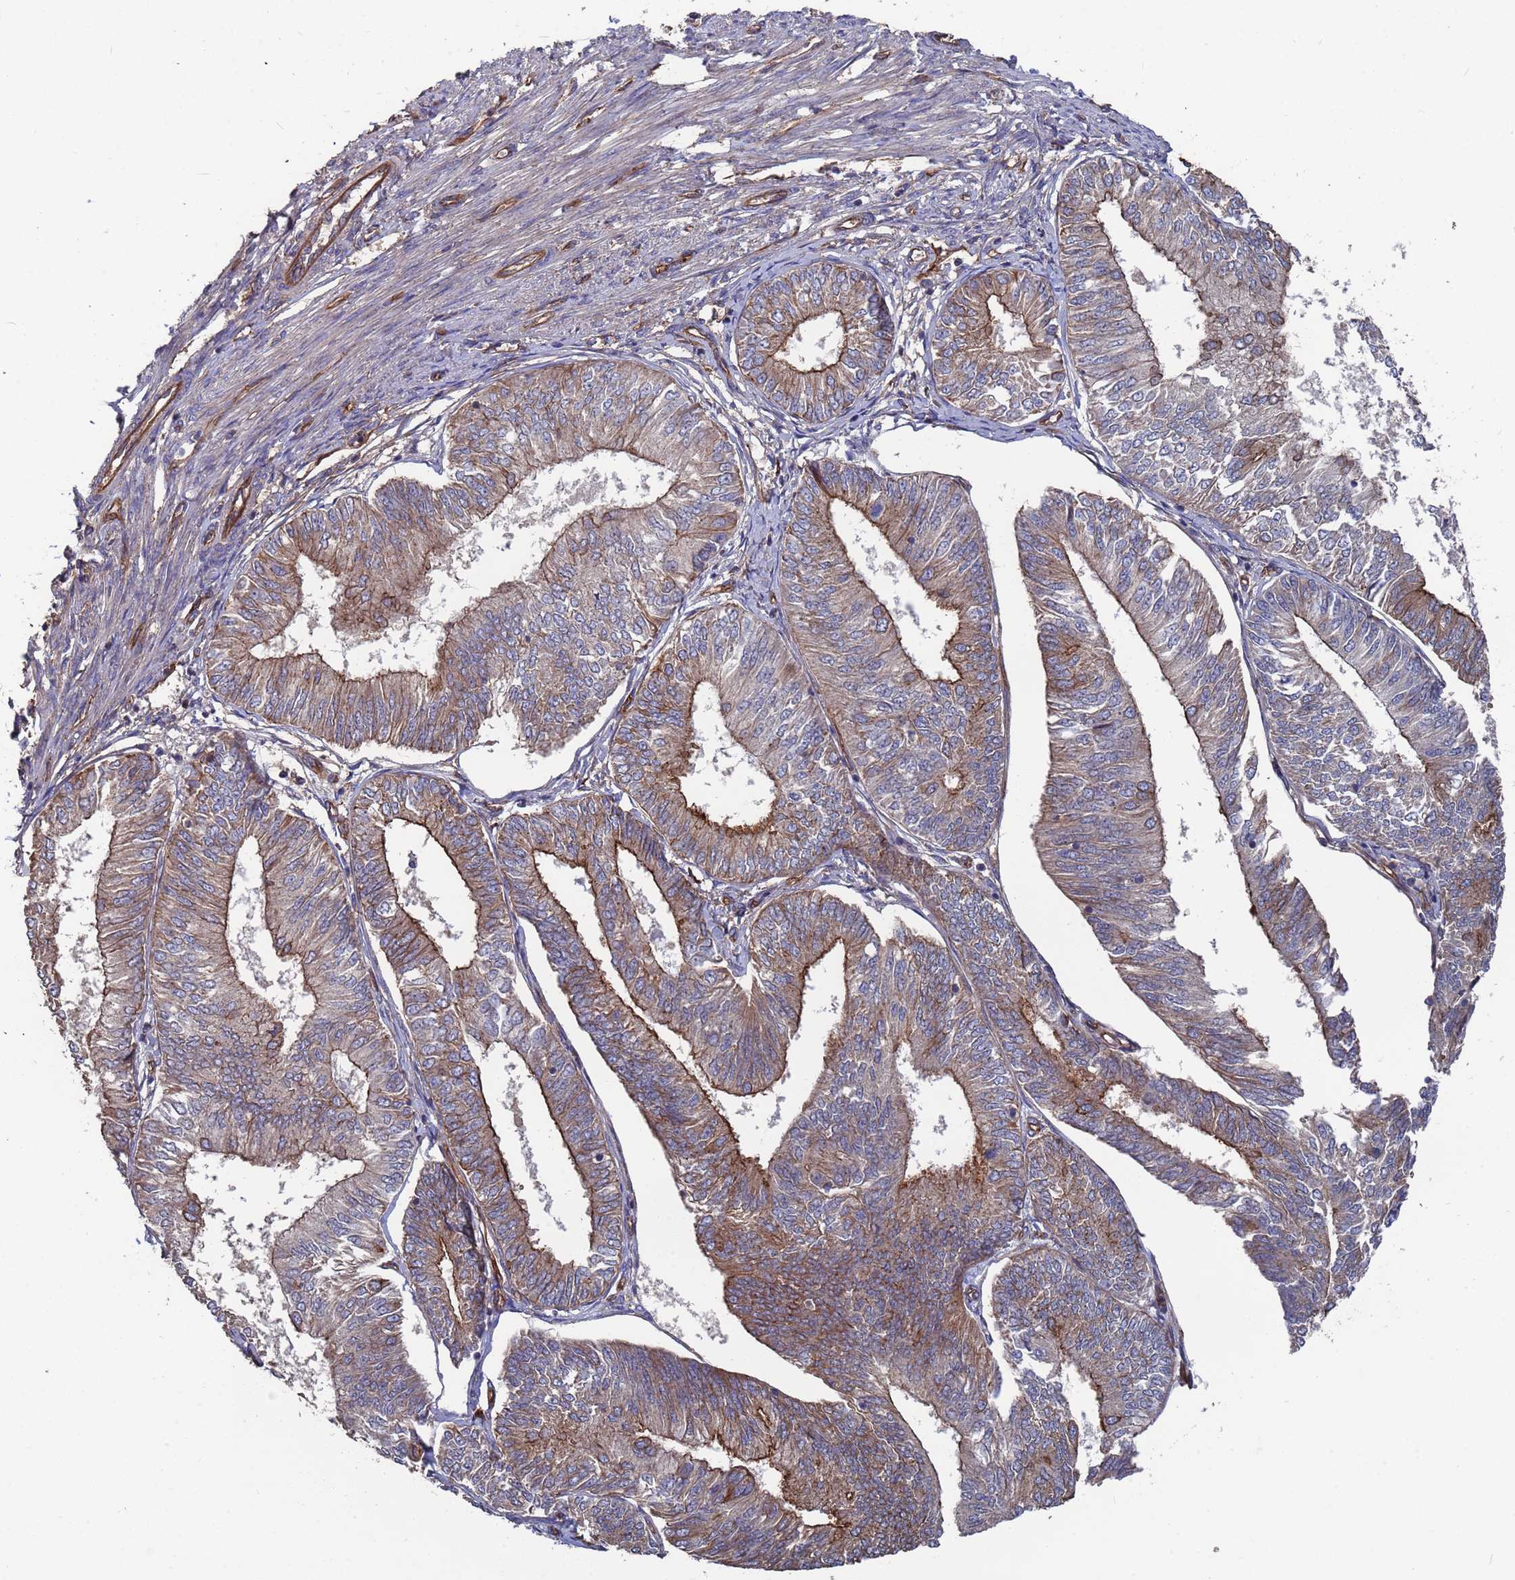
{"staining": {"intensity": "moderate", "quantity": "25%-75%", "location": "cytoplasmic/membranous"}, "tissue": "endometrial cancer", "cell_type": "Tumor cells", "image_type": "cancer", "snomed": [{"axis": "morphology", "description": "Adenocarcinoma, NOS"}, {"axis": "topography", "description": "Endometrium"}], "caption": "Immunohistochemical staining of endometrial adenocarcinoma displays moderate cytoplasmic/membranous protein expression in about 25%-75% of tumor cells.", "gene": "NDUFAF6", "patient": {"sex": "female", "age": 58}}